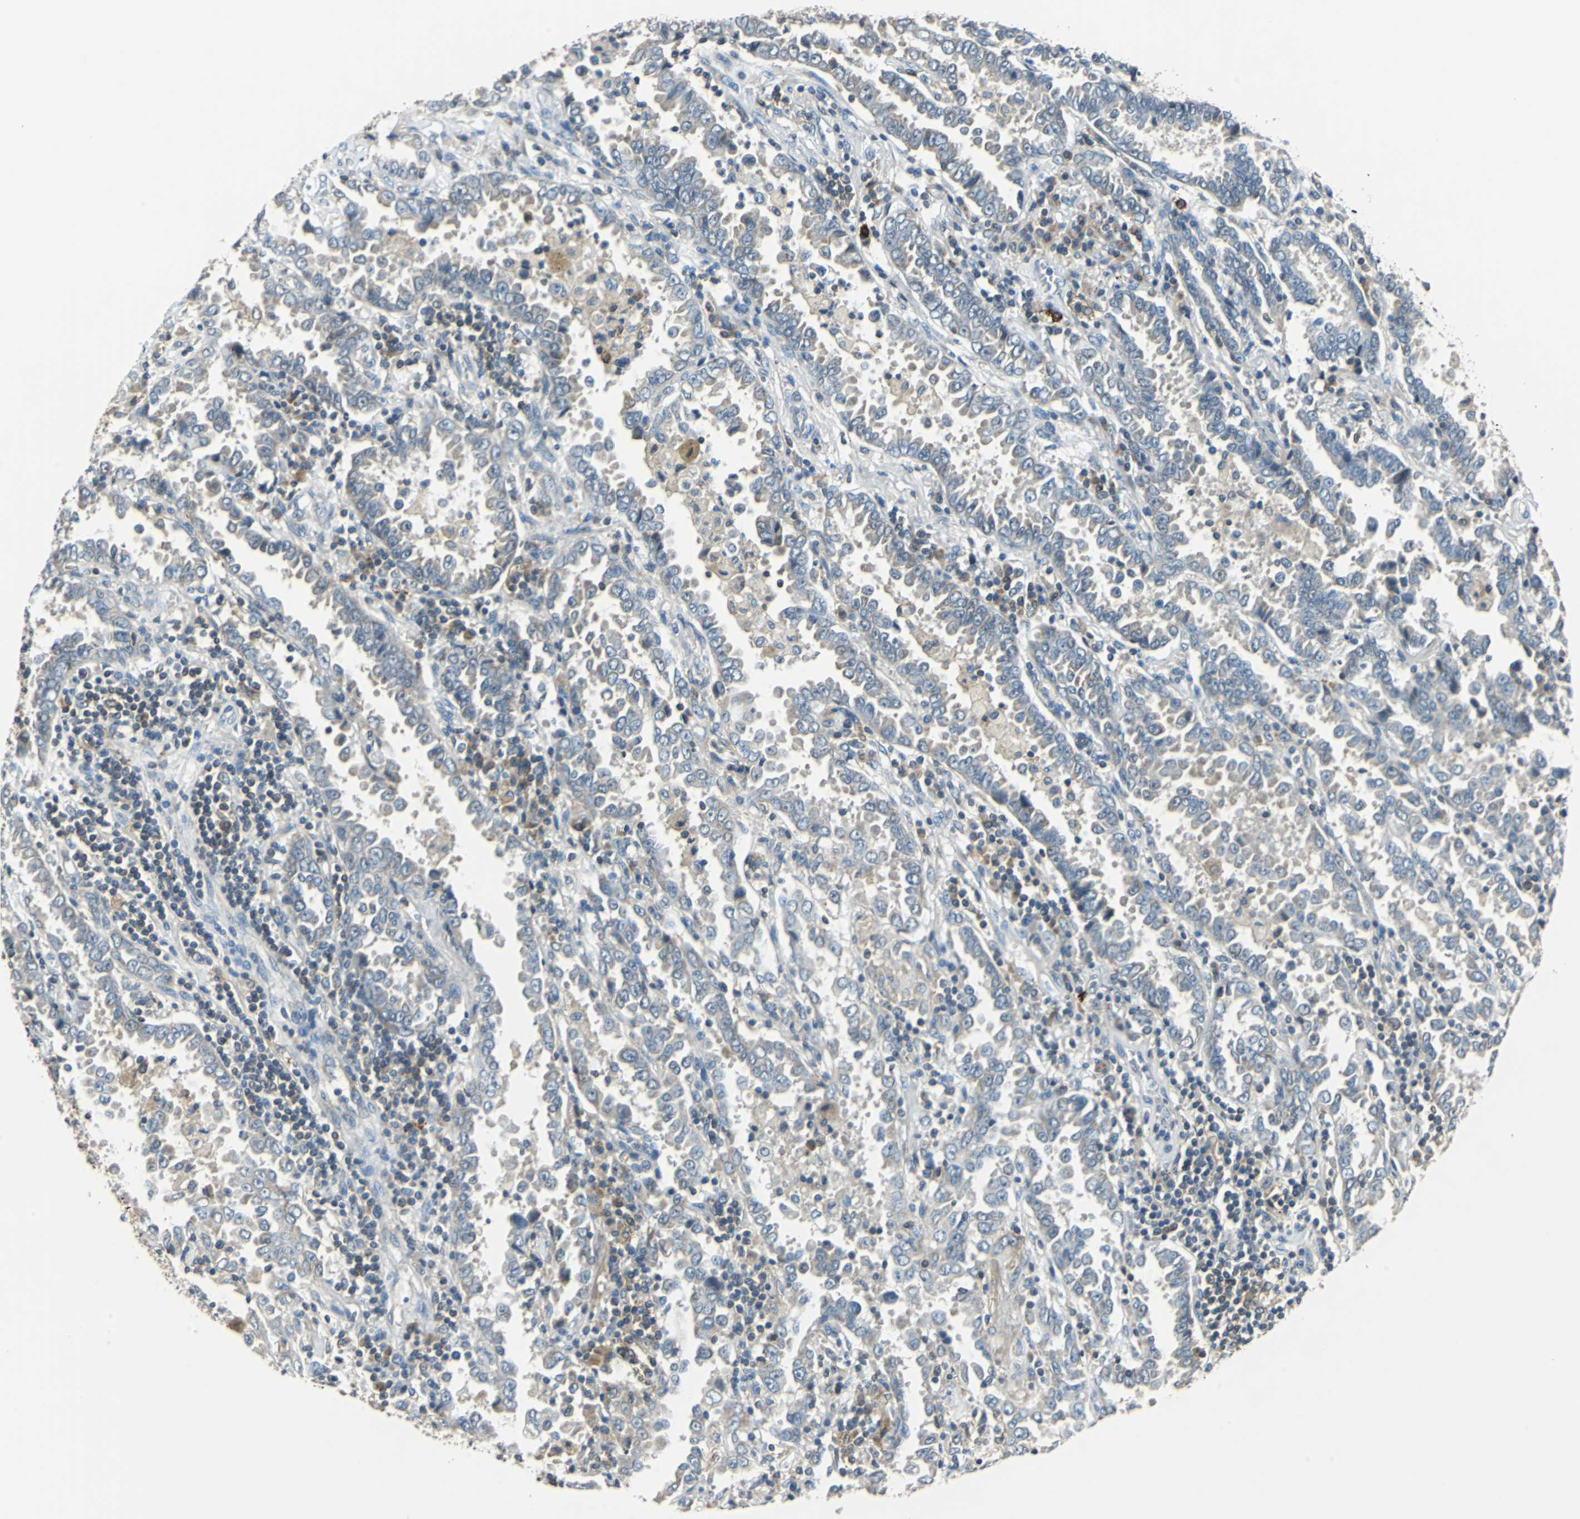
{"staining": {"intensity": "weak", "quantity": "25%-75%", "location": "cytoplasmic/membranous"}, "tissue": "lung cancer", "cell_type": "Tumor cells", "image_type": "cancer", "snomed": [{"axis": "morphology", "description": "Normal tissue, NOS"}, {"axis": "morphology", "description": "Inflammation, NOS"}, {"axis": "morphology", "description": "Adenocarcinoma, NOS"}, {"axis": "topography", "description": "Lung"}], "caption": "The micrograph exhibits immunohistochemical staining of adenocarcinoma (lung). There is weak cytoplasmic/membranous expression is appreciated in about 25%-75% of tumor cells.", "gene": "CPA3", "patient": {"sex": "female", "age": 64}}